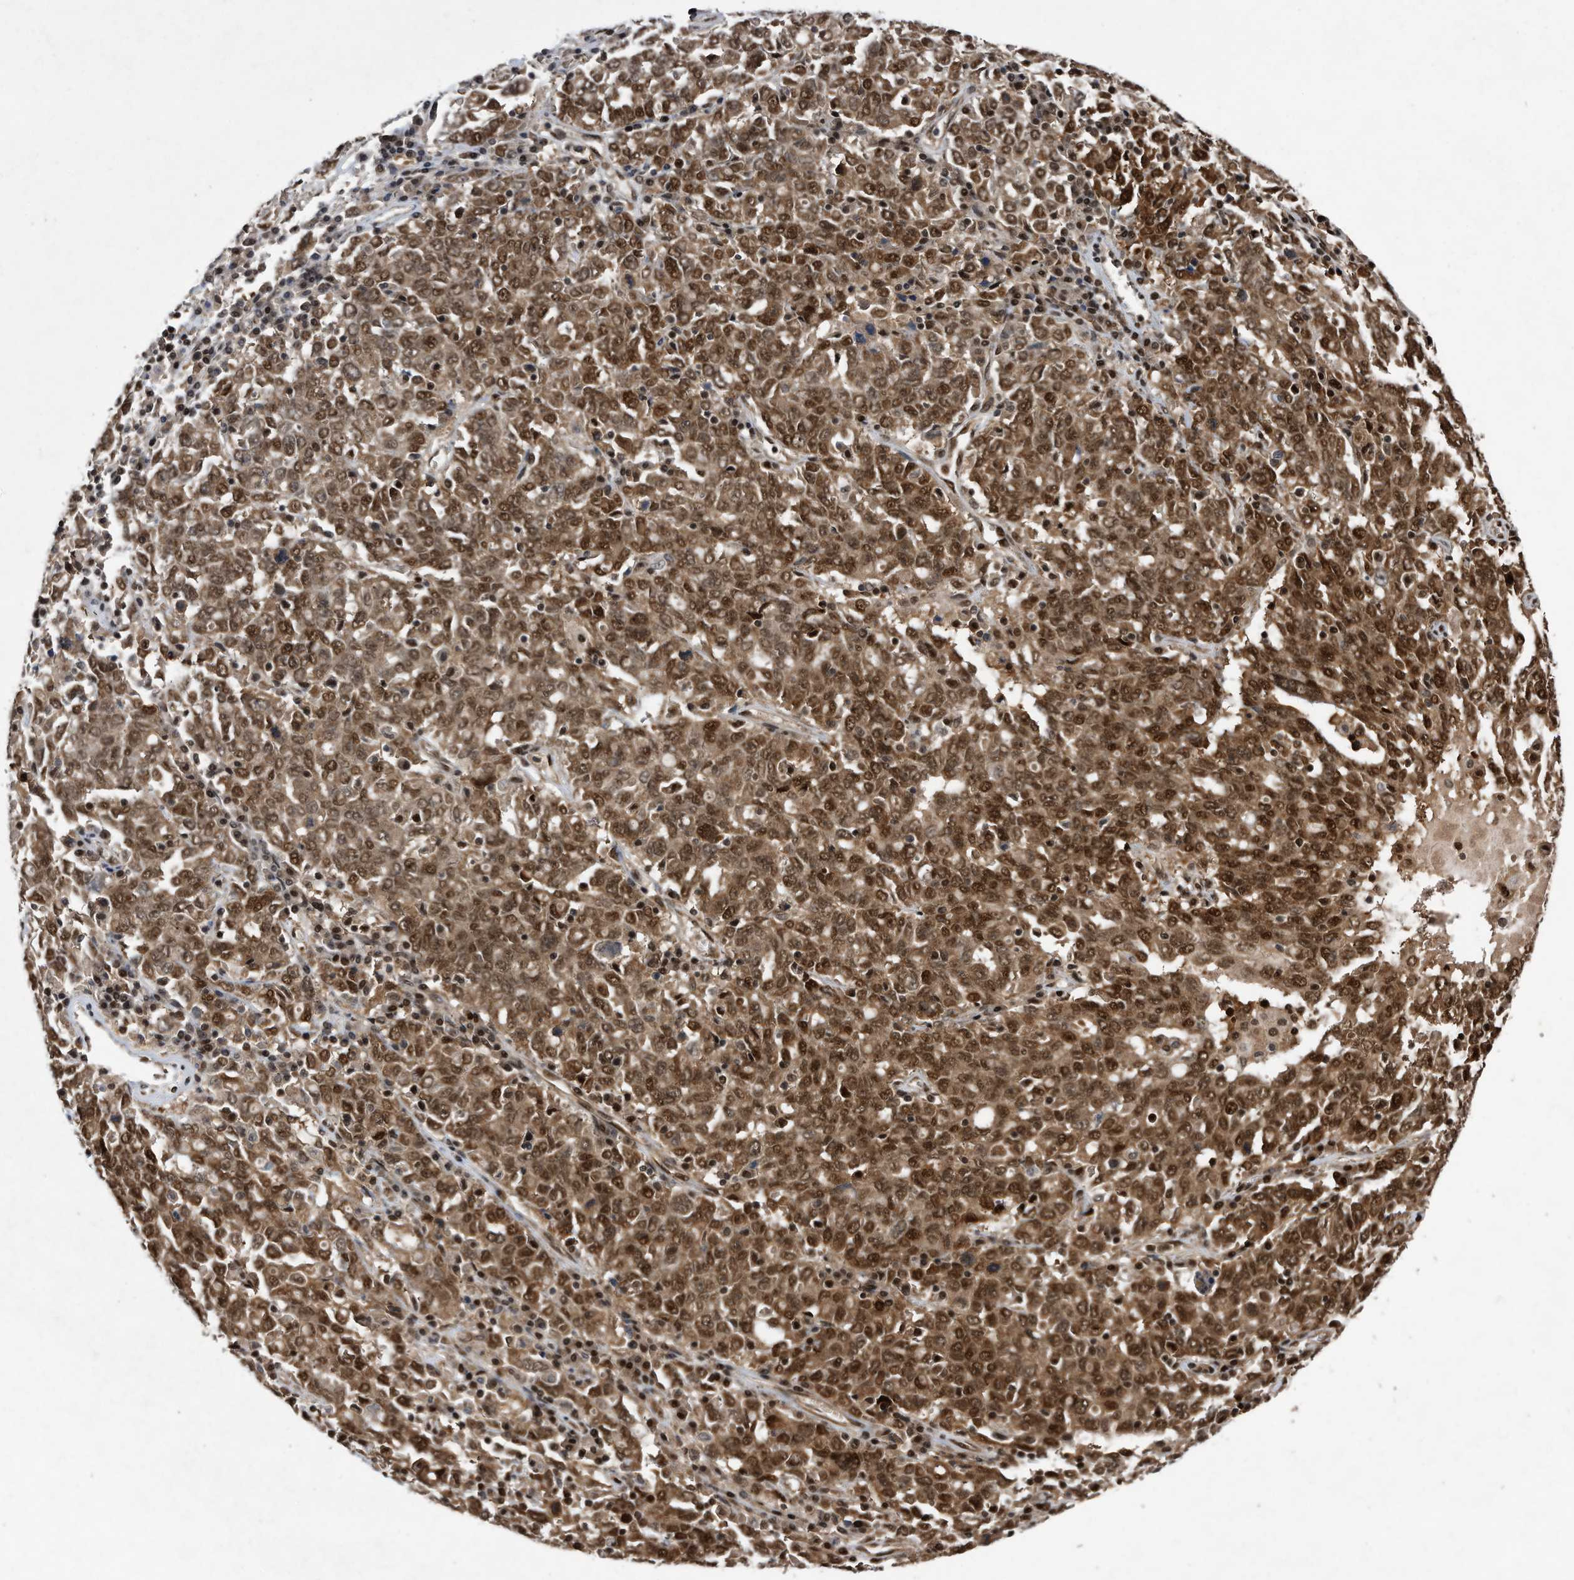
{"staining": {"intensity": "moderate", "quantity": ">75%", "location": "cytoplasmic/membranous,nuclear"}, "tissue": "ovarian cancer", "cell_type": "Tumor cells", "image_type": "cancer", "snomed": [{"axis": "morphology", "description": "Carcinoma, endometroid"}, {"axis": "topography", "description": "Ovary"}], "caption": "Protein staining shows moderate cytoplasmic/membranous and nuclear staining in approximately >75% of tumor cells in ovarian cancer.", "gene": "RAD23B", "patient": {"sex": "female", "age": 62}}